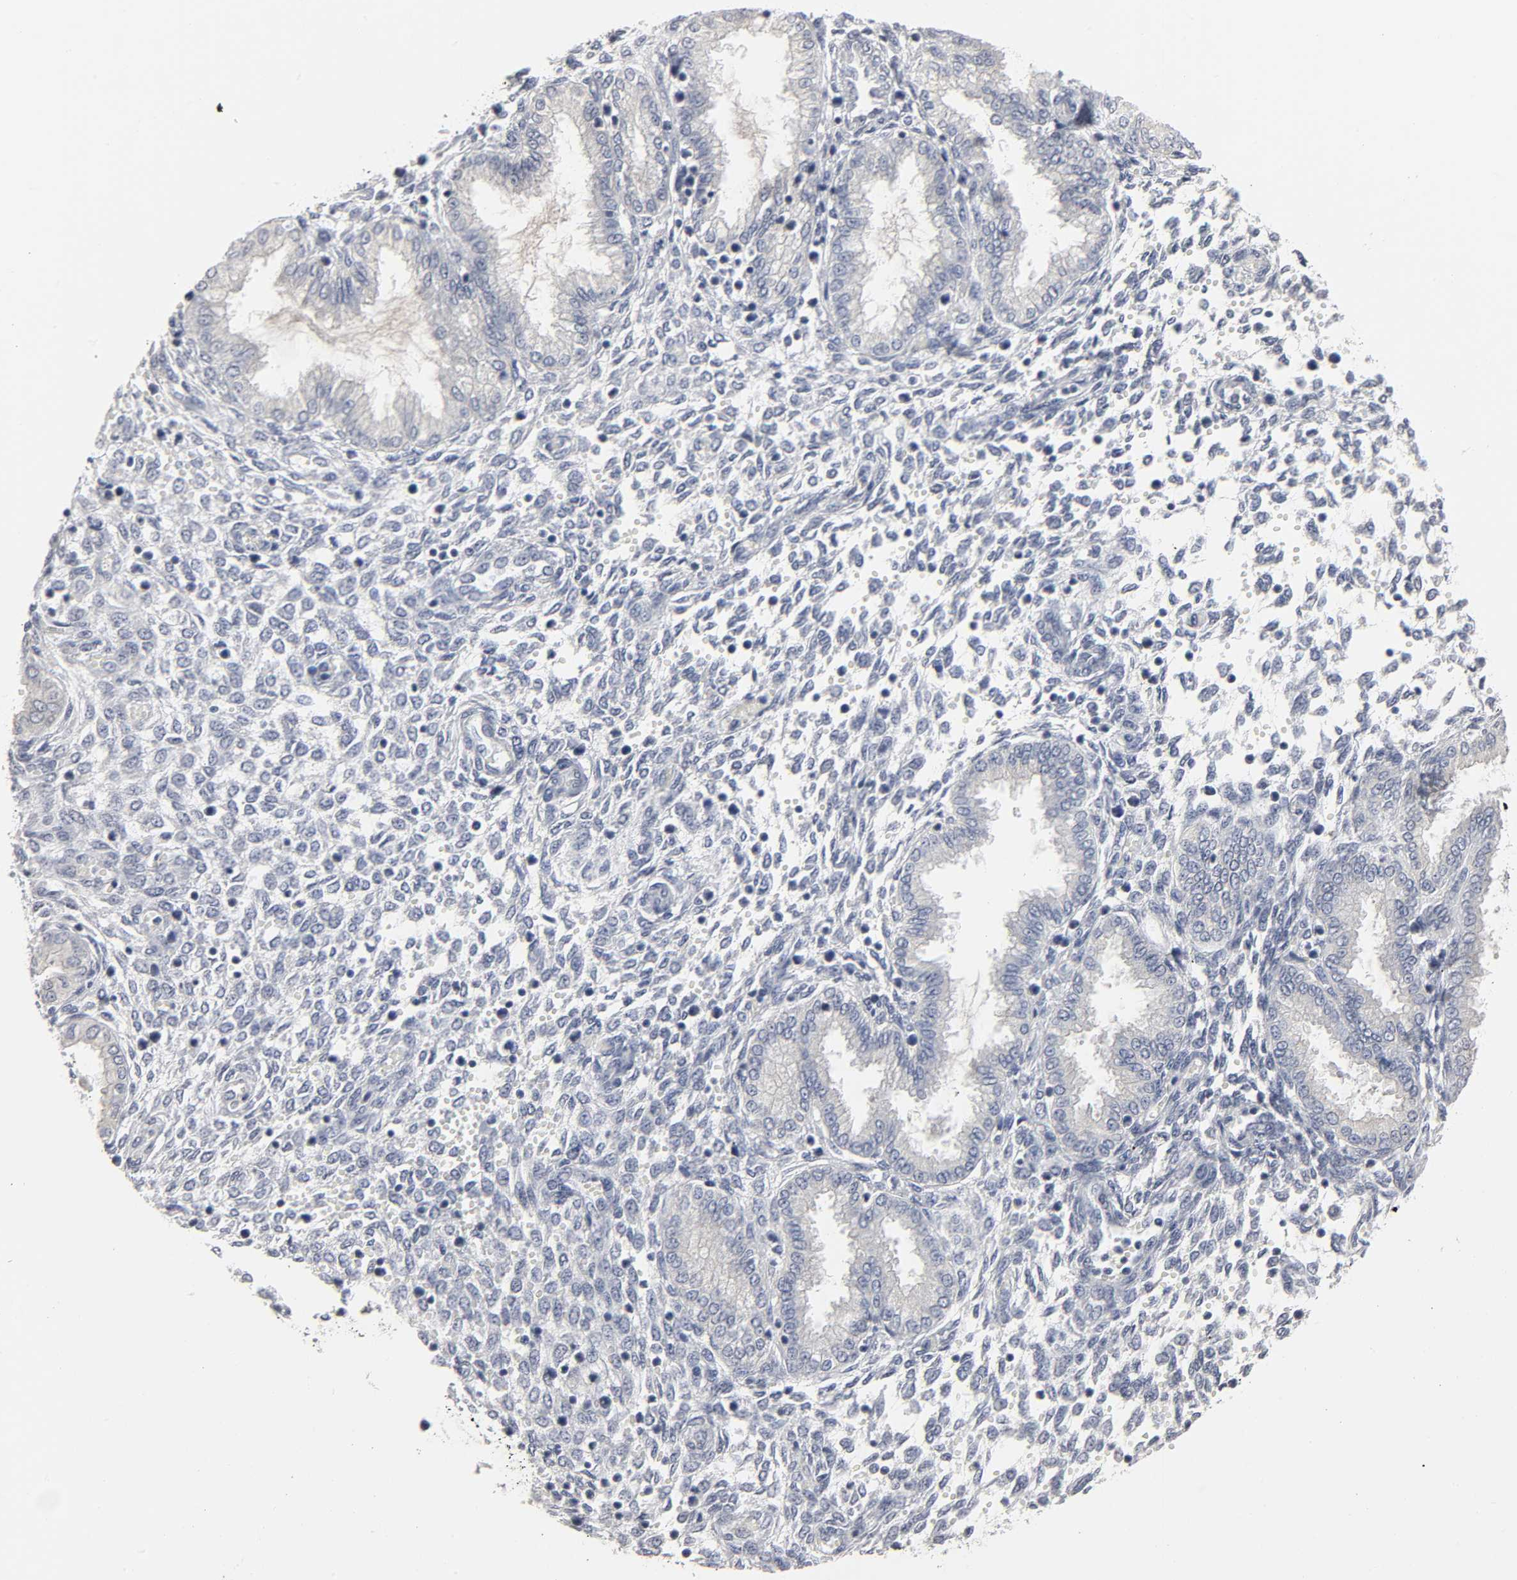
{"staining": {"intensity": "negative", "quantity": "none", "location": "none"}, "tissue": "endometrium", "cell_type": "Cells in endometrial stroma", "image_type": "normal", "snomed": [{"axis": "morphology", "description": "Normal tissue, NOS"}, {"axis": "topography", "description": "Endometrium"}], "caption": "The photomicrograph exhibits no staining of cells in endometrial stroma in unremarkable endometrium. (DAB immunohistochemistry visualized using brightfield microscopy, high magnification).", "gene": "TCAP", "patient": {"sex": "female", "age": 33}}